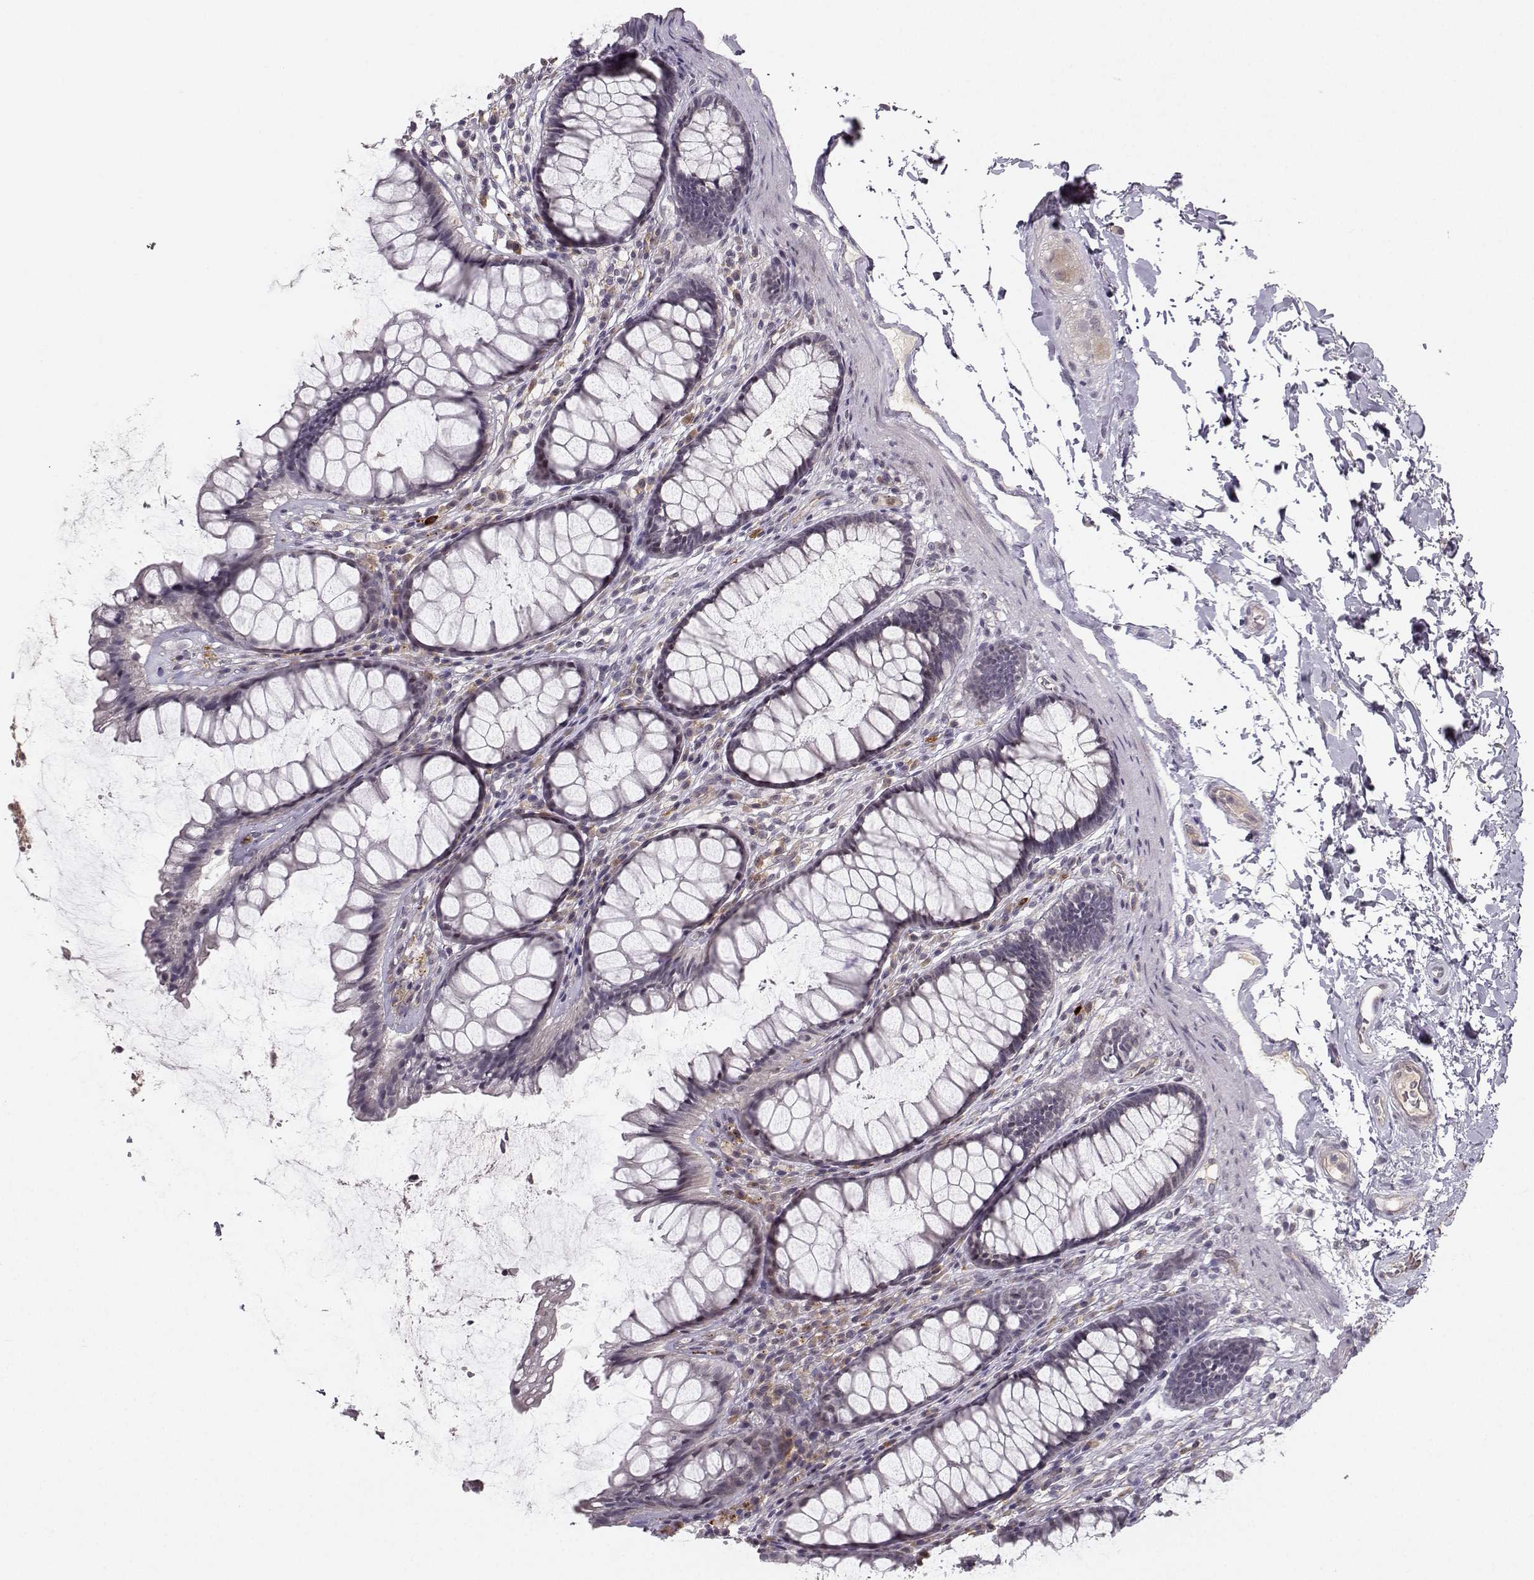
{"staining": {"intensity": "negative", "quantity": "none", "location": "none"}, "tissue": "rectum", "cell_type": "Glandular cells", "image_type": "normal", "snomed": [{"axis": "morphology", "description": "Normal tissue, NOS"}, {"axis": "topography", "description": "Rectum"}], "caption": "This is an immunohistochemistry (IHC) histopathology image of normal rectum. There is no positivity in glandular cells.", "gene": "OPRD1", "patient": {"sex": "male", "age": 72}}